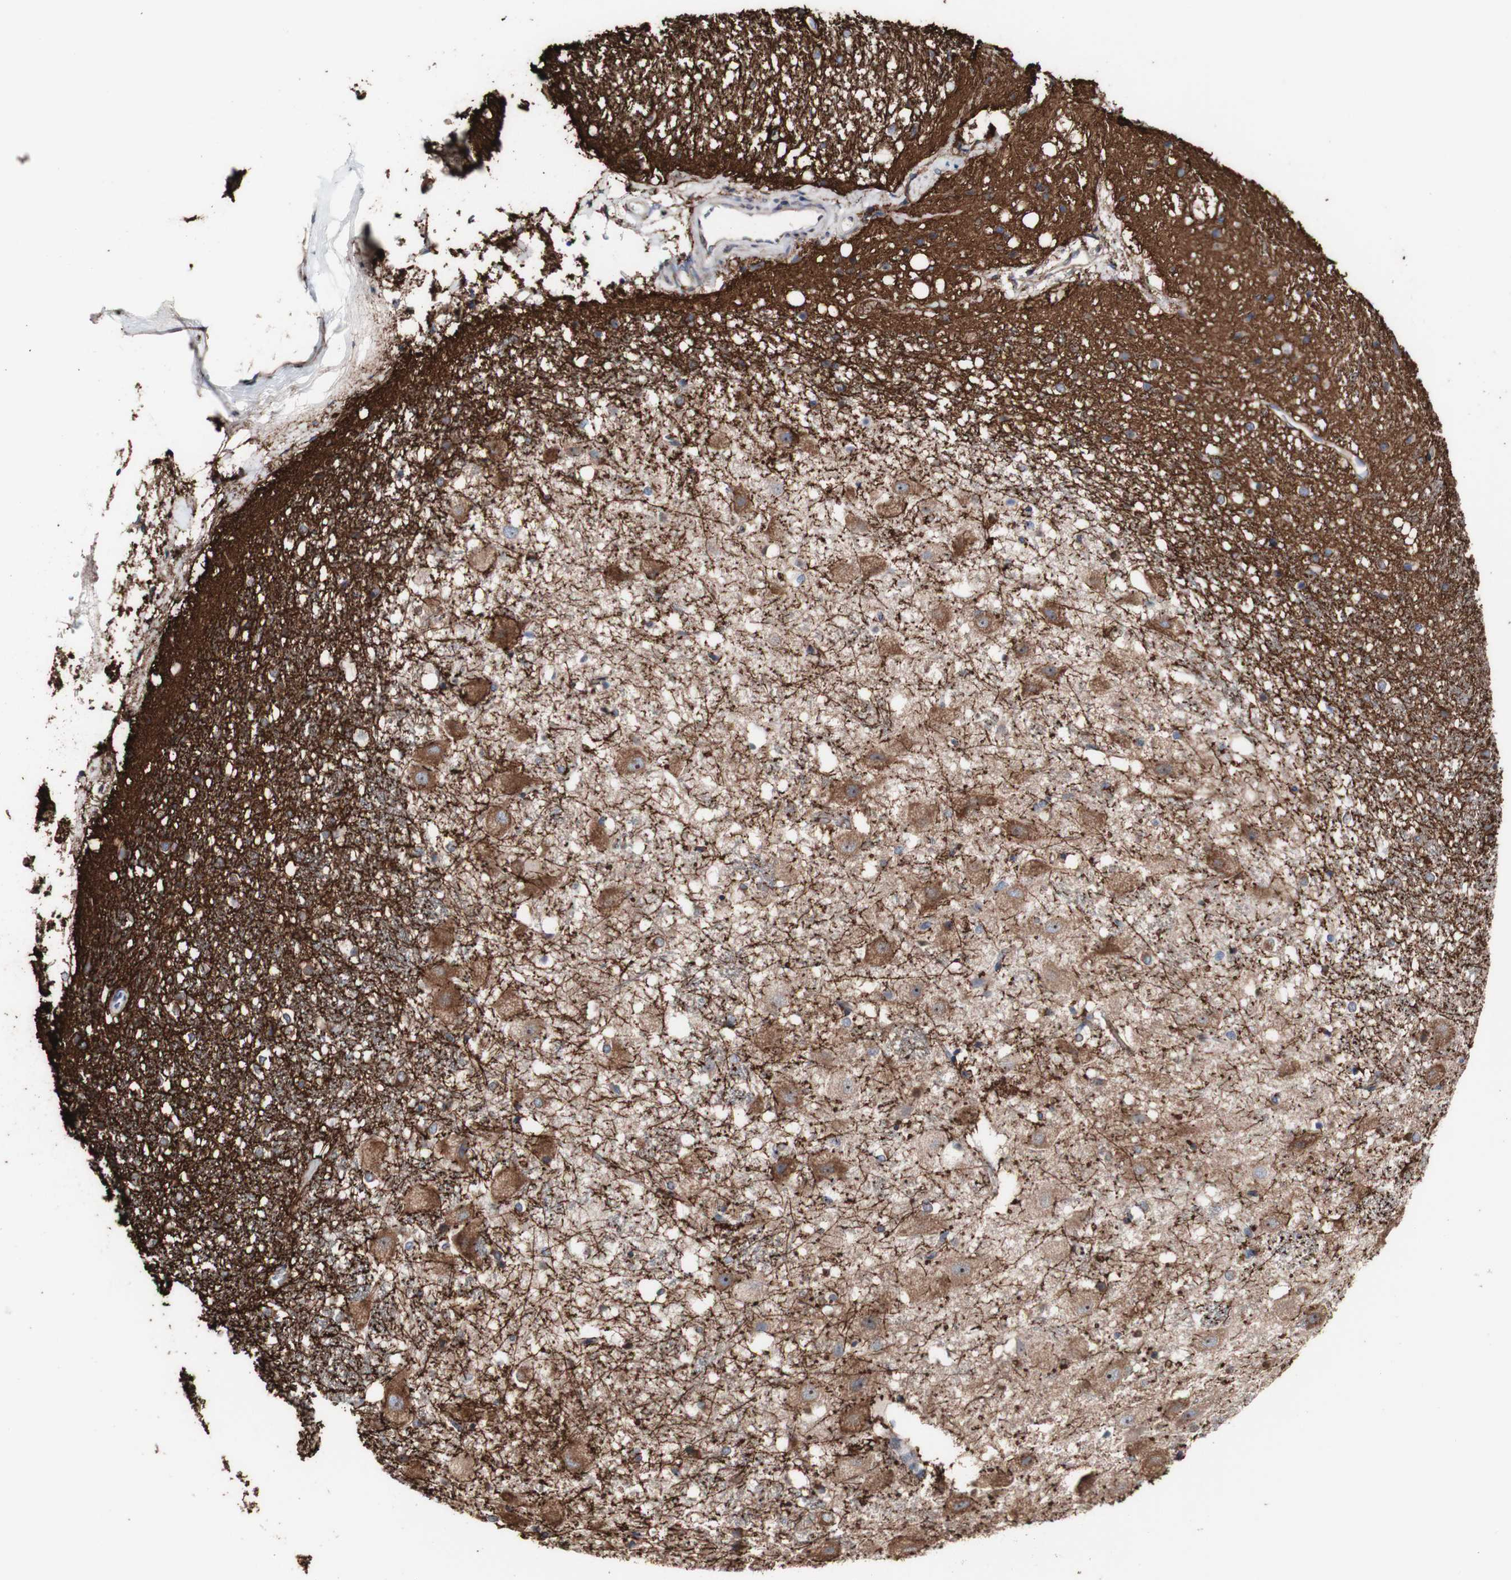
{"staining": {"intensity": "moderate", "quantity": "<25%", "location": "cytoplasmic/membranous"}, "tissue": "hippocampus", "cell_type": "Glial cells", "image_type": "normal", "snomed": [{"axis": "morphology", "description": "Normal tissue, NOS"}, {"axis": "topography", "description": "Hippocampus"}], "caption": "About <25% of glial cells in unremarkable human hippocampus show moderate cytoplasmic/membranous protein positivity as visualized by brown immunohistochemical staining.", "gene": "LRIG3", "patient": {"sex": "female", "age": 19}}